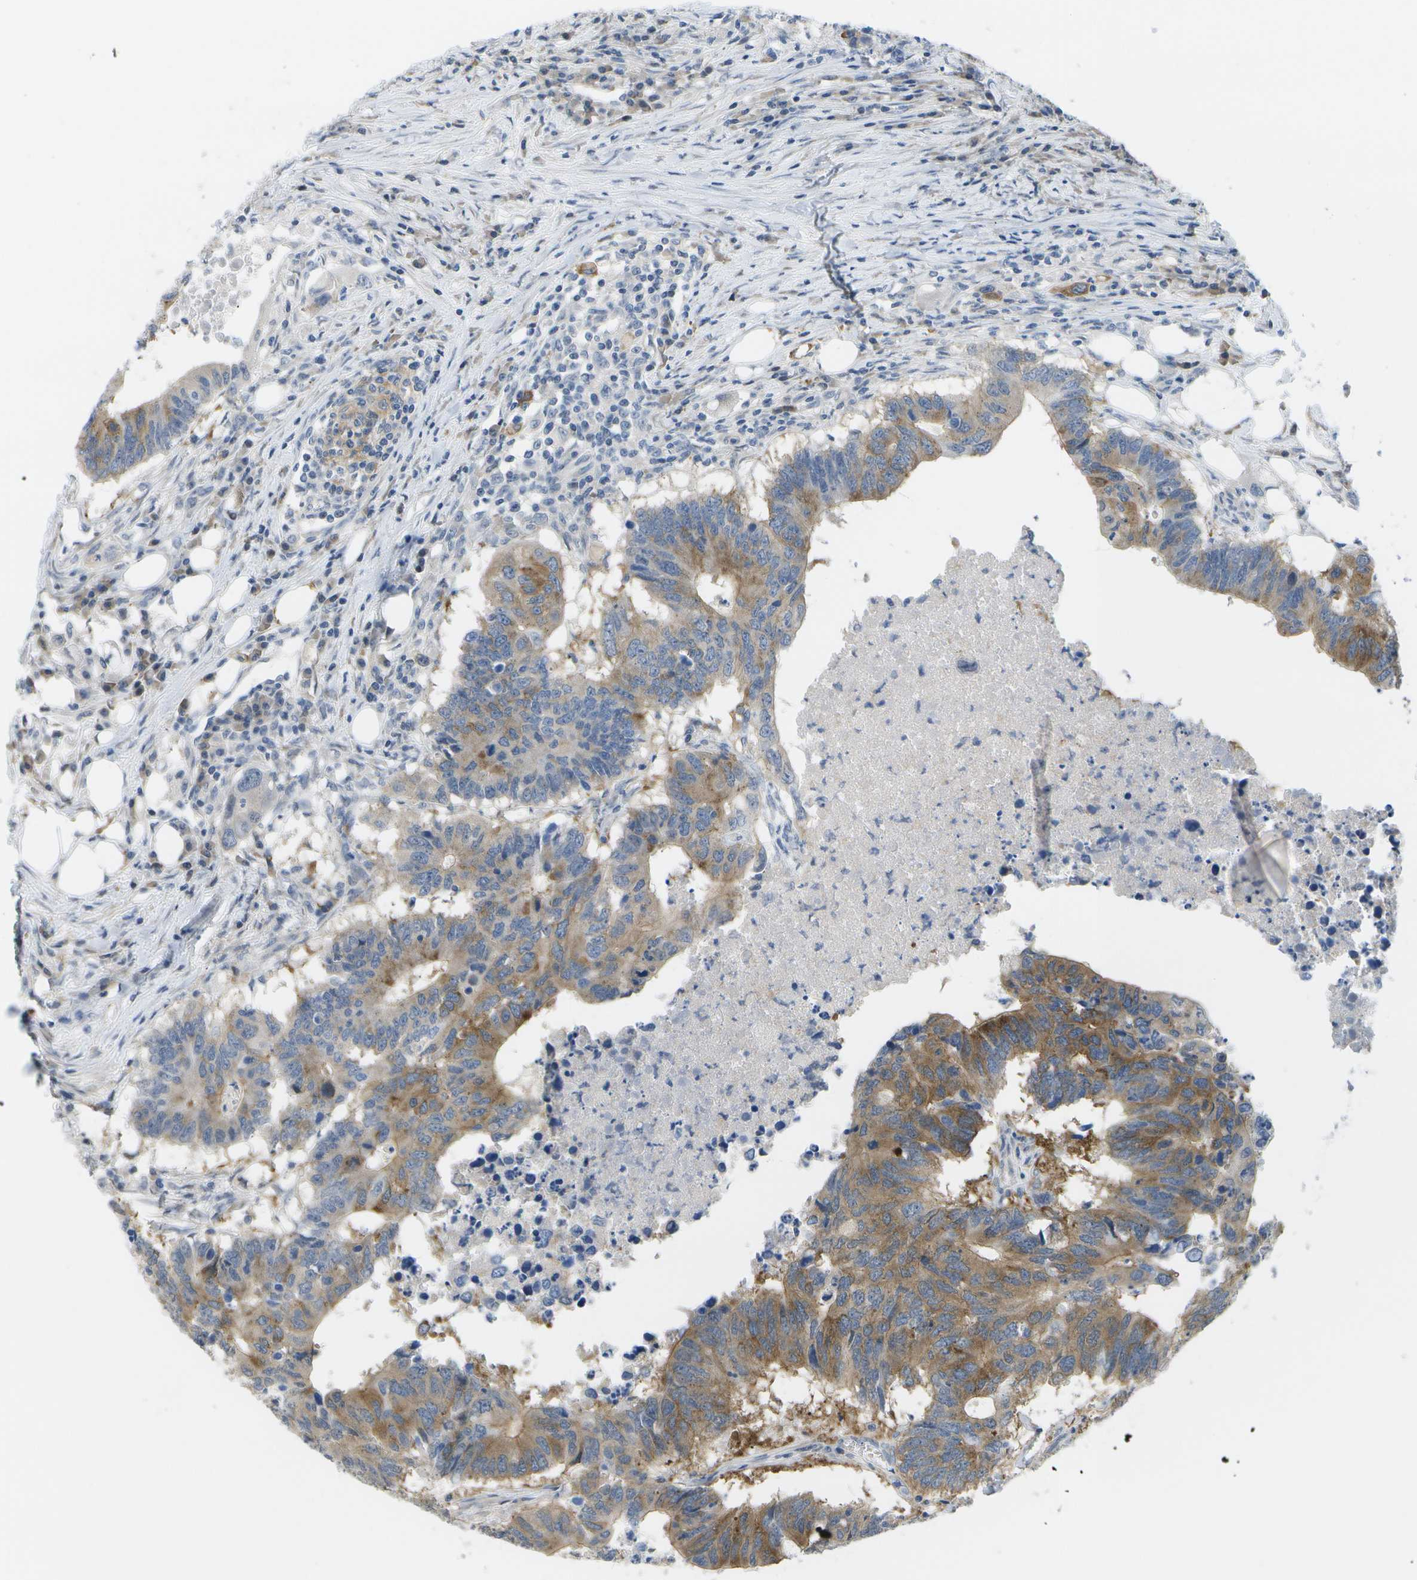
{"staining": {"intensity": "strong", "quantity": ">75%", "location": "cytoplasmic/membranous"}, "tissue": "colorectal cancer", "cell_type": "Tumor cells", "image_type": "cancer", "snomed": [{"axis": "morphology", "description": "Adenocarcinoma, NOS"}, {"axis": "topography", "description": "Colon"}], "caption": "High-magnification brightfield microscopy of adenocarcinoma (colorectal) stained with DAB (brown) and counterstained with hematoxylin (blue). tumor cells exhibit strong cytoplasmic/membranous positivity is present in approximately>75% of cells. Nuclei are stained in blue.", "gene": "MARCHF8", "patient": {"sex": "male", "age": 71}}